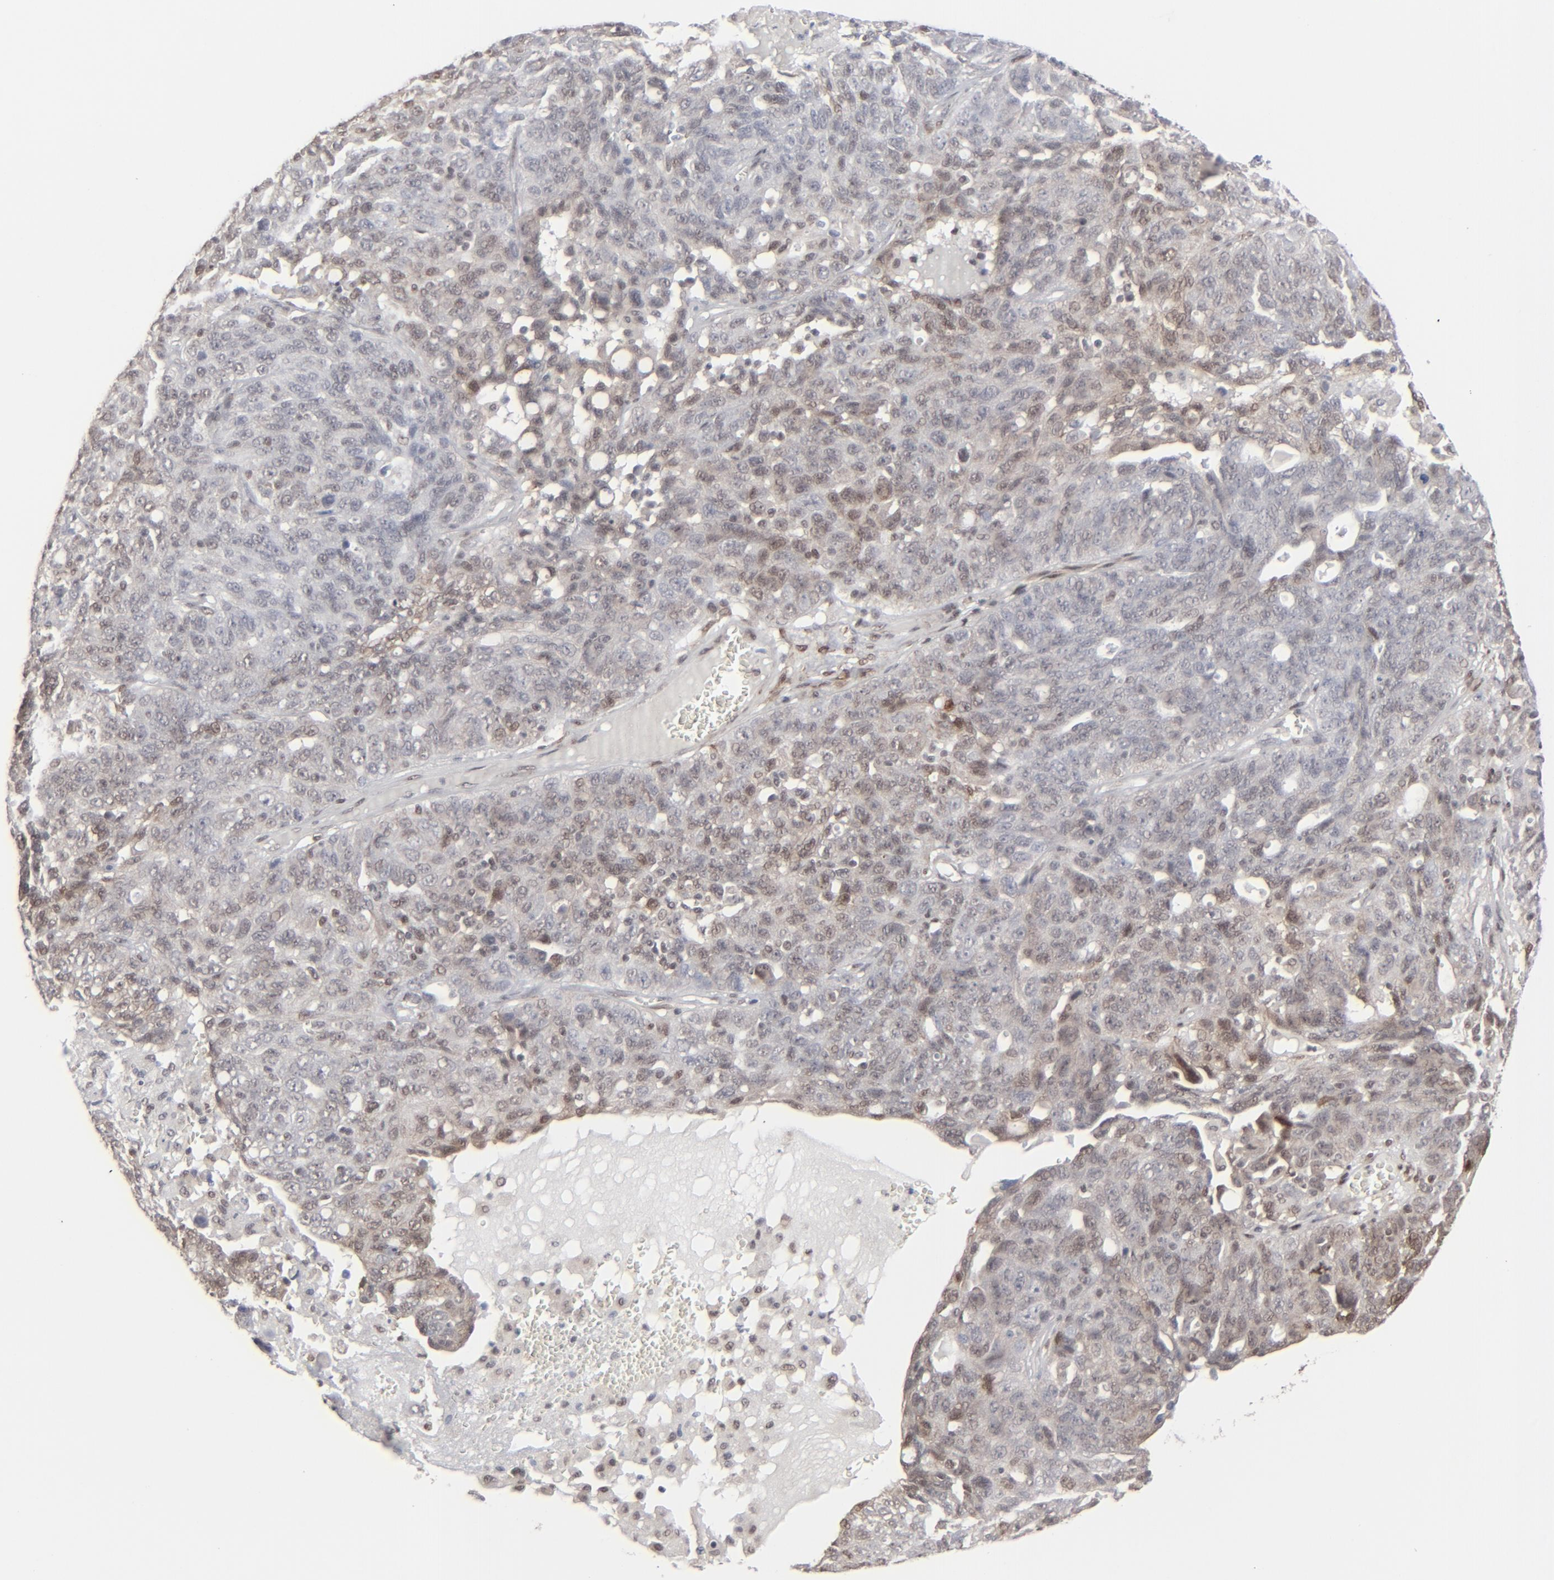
{"staining": {"intensity": "weak", "quantity": "25%-75%", "location": "cytoplasmic/membranous"}, "tissue": "ovarian cancer", "cell_type": "Tumor cells", "image_type": "cancer", "snomed": [{"axis": "morphology", "description": "Cystadenocarcinoma, serous, NOS"}, {"axis": "topography", "description": "Ovary"}], "caption": "There is low levels of weak cytoplasmic/membranous positivity in tumor cells of serous cystadenocarcinoma (ovarian), as demonstrated by immunohistochemical staining (brown color).", "gene": "IRF9", "patient": {"sex": "female", "age": 71}}